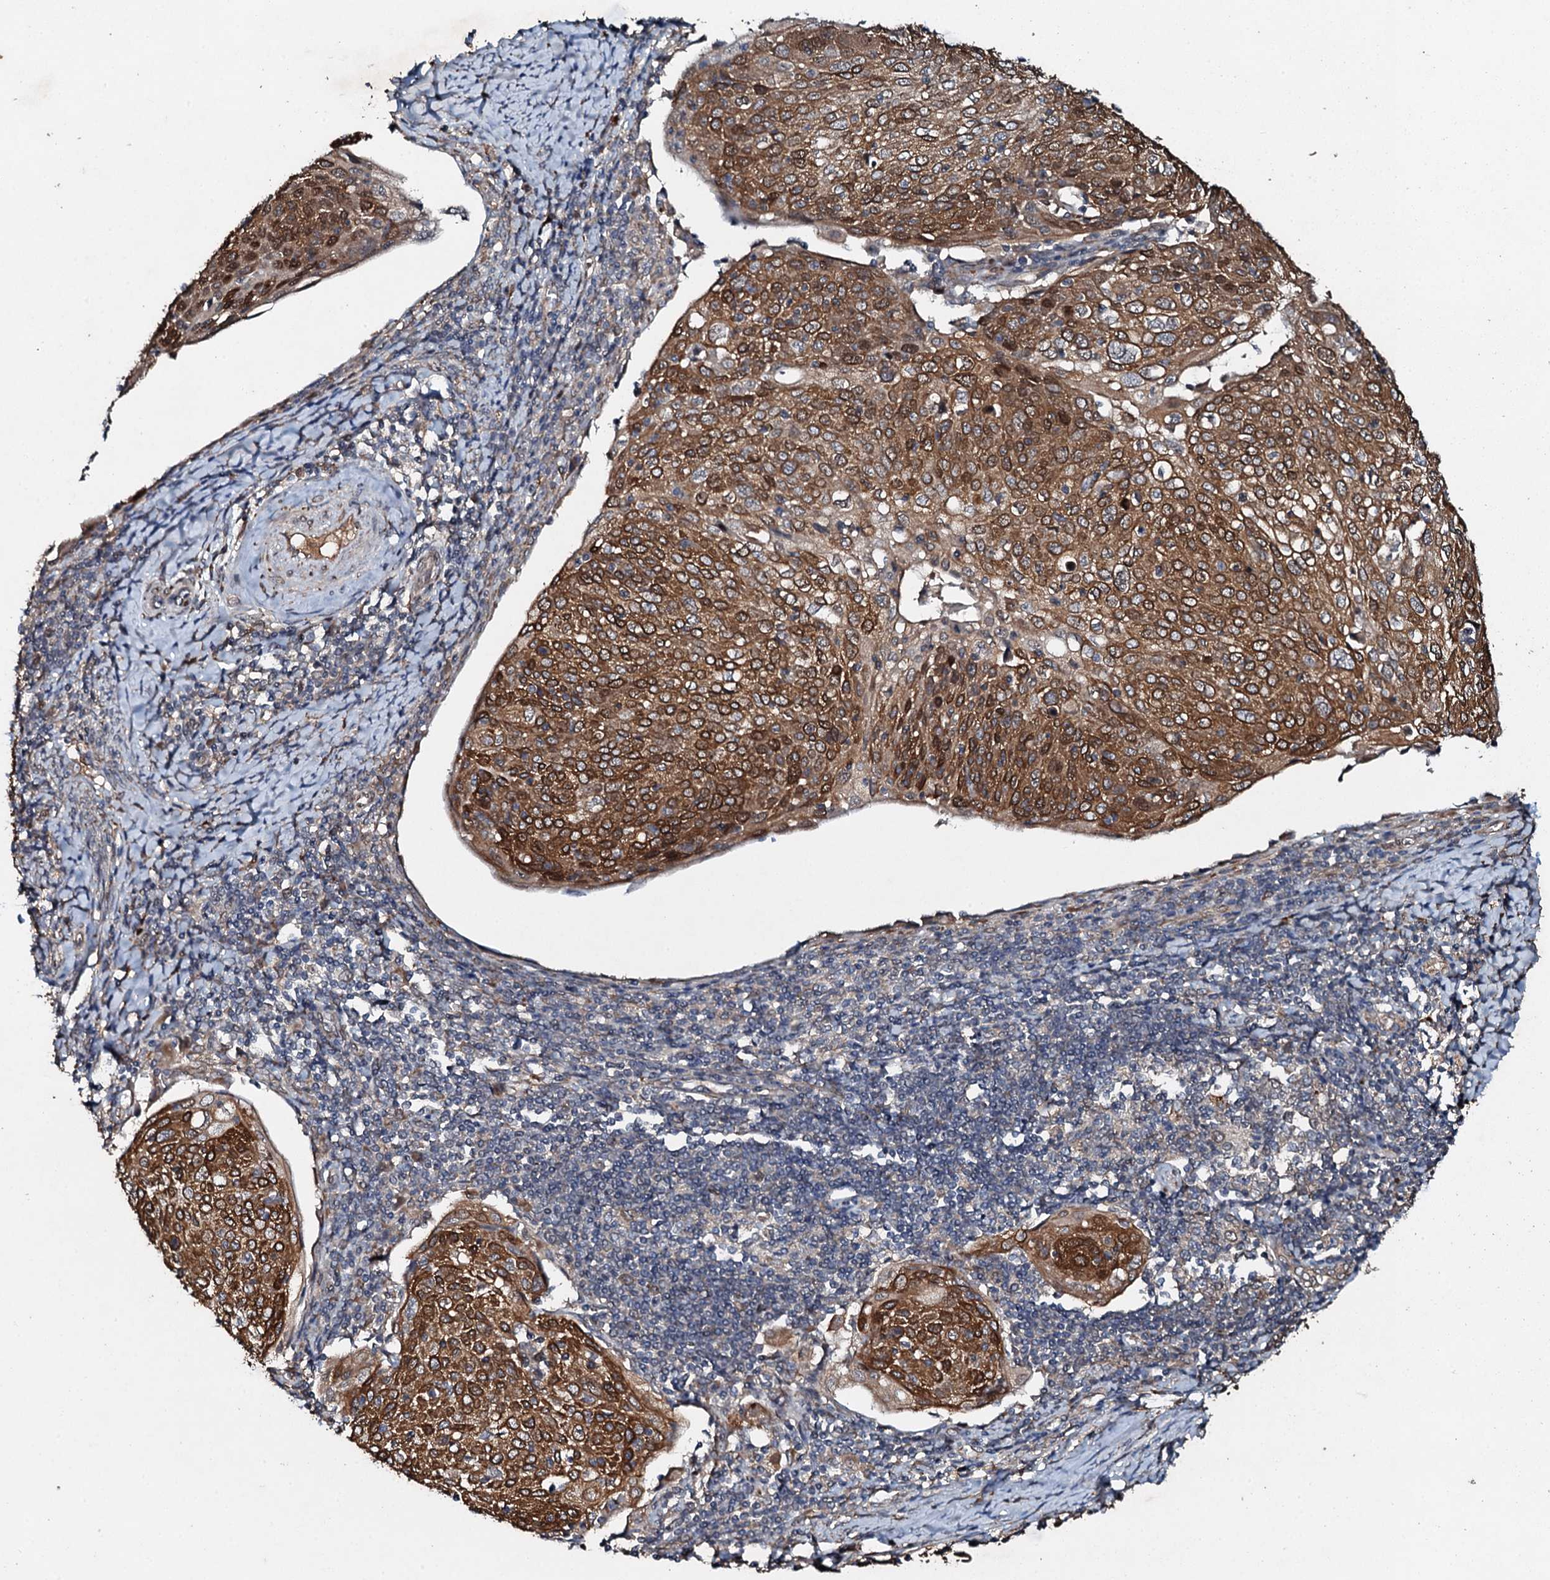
{"staining": {"intensity": "moderate", "quantity": ">75%", "location": "cytoplasmic/membranous"}, "tissue": "cervical cancer", "cell_type": "Tumor cells", "image_type": "cancer", "snomed": [{"axis": "morphology", "description": "Squamous cell carcinoma, NOS"}, {"axis": "topography", "description": "Cervix"}], "caption": "IHC image of squamous cell carcinoma (cervical) stained for a protein (brown), which exhibits medium levels of moderate cytoplasmic/membranous positivity in about >75% of tumor cells.", "gene": "ADAMTS10", "patient": {"sex": "female", "age": 67}}